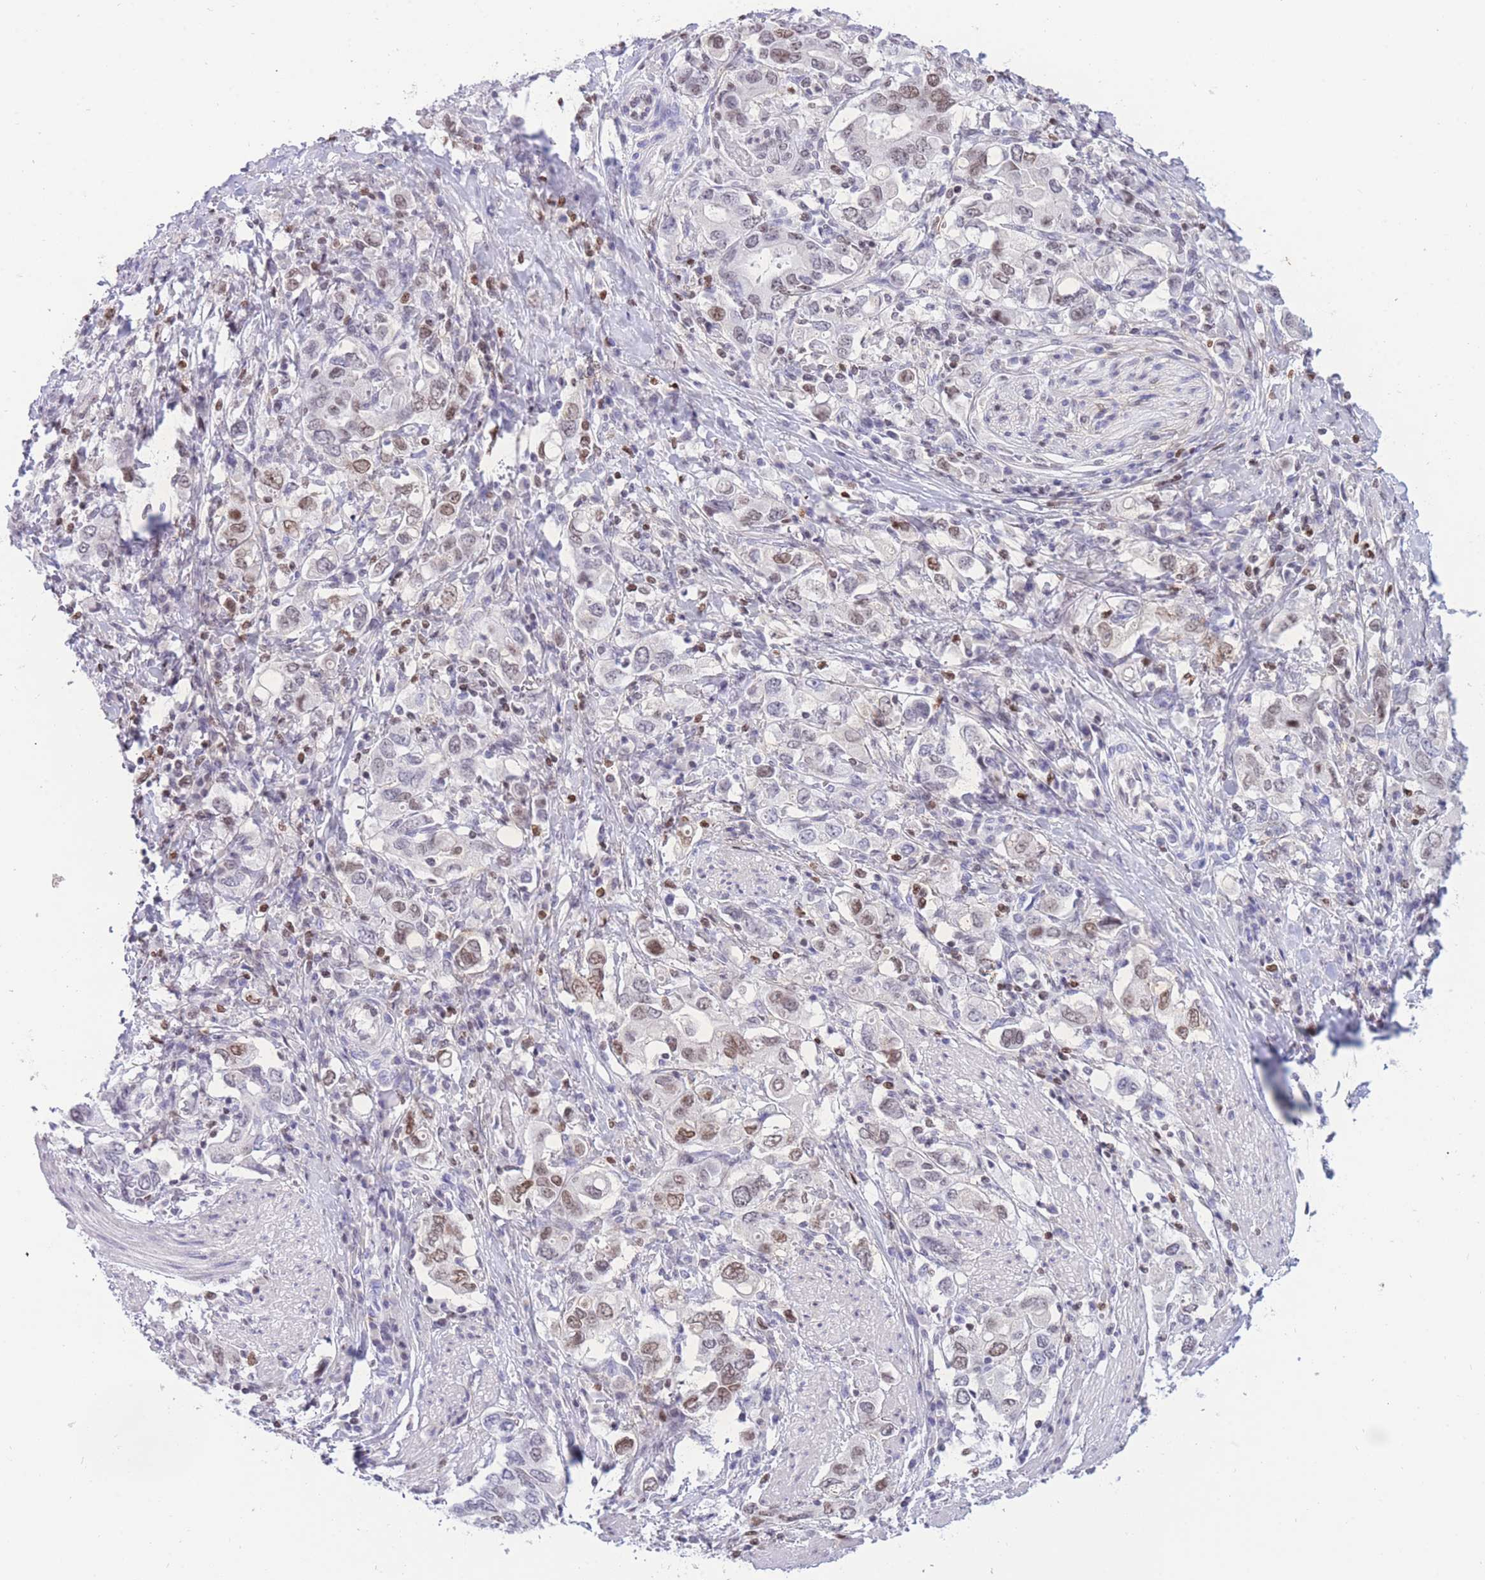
{"staining": {"intensity": "weak", "quantity": "25%-75%", "location": "nuclear"}, "tissue": "stomach cancer", "cell_type": "Tumor cells", "image_type": "cancer", "snomed": [{"axis": "morphology", "description": "Adenocarcinoma, NOS"}, {"axis": "topography", "description": "Stomach, upper"}, {"axis": "topography", "description": "Stomach"}], "caption": "Protein staining shows weak nuclear staining in about 25%-75% of tumor cells in stomach cancer (adenocarcinoma). (DAB IHC with brightfield microscopy, high magnification).", "gene": "HMGN1", "patient": {"sex": "male", "age": 62}}